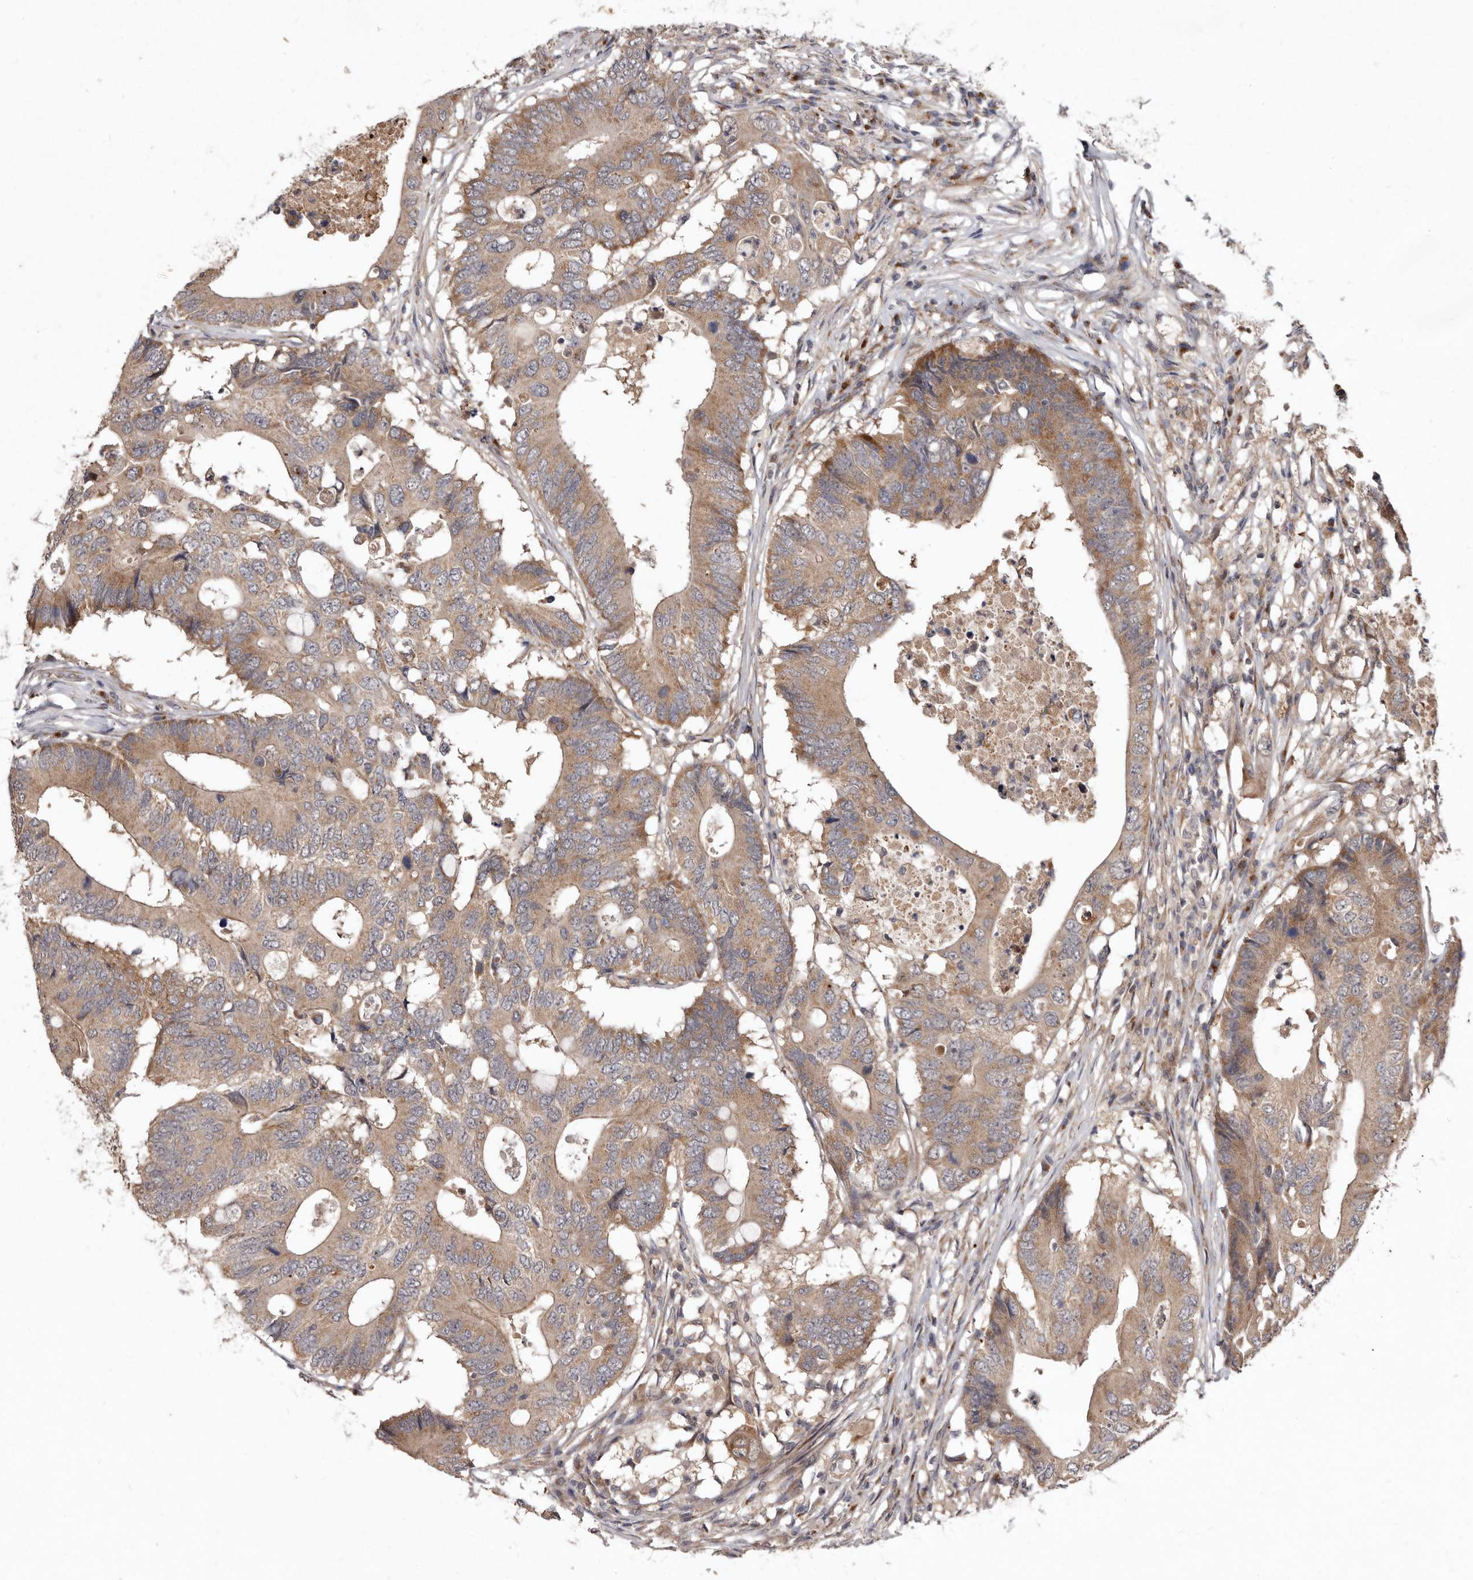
{"staining": {"intensity": "moderate", "quantity": ">75%", "location": "cytoplasmic/membranous"}, "tissue": "colorectal cancer", "cell_type": "Tumor cells", "image_type": "cancer", "snomed": [{"axis": "morphology", "description": "Adenocarcinoma, NOS"}, {"axis": "topography", "description": "Colon"}], "caption": "Brown immunohistochemical staining in human colorectal cancer reveals moderate cytoplasmic/membranous staining in about >75% of tumor cells. Immunohistochemistry (ihc) stains the protein of interest in brown and the nuclei are stained blue.", "gene": "FLAD1", "patient": {"sex": "male", "age": 71}}